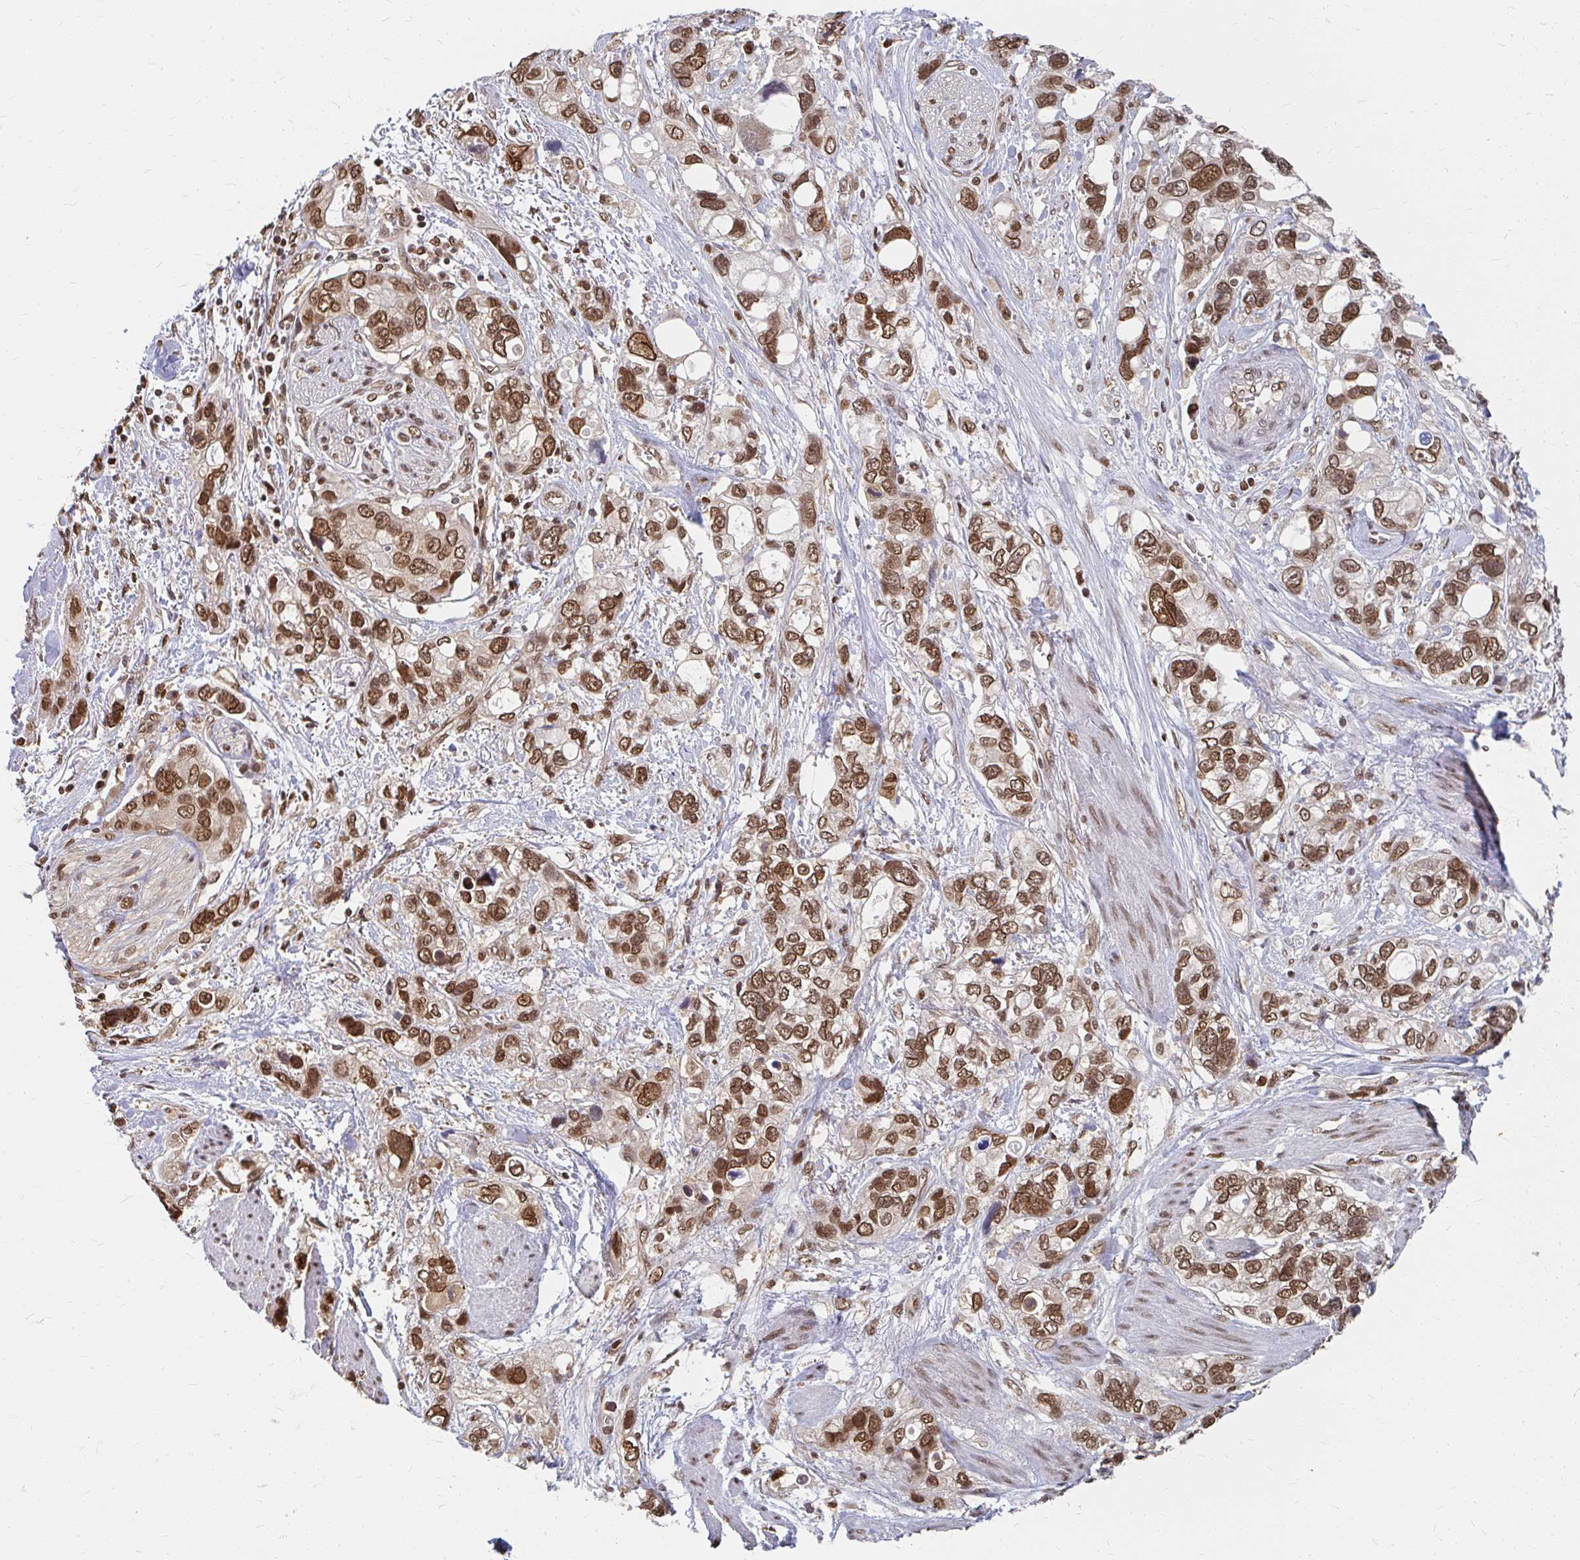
{"staining": {"intensity": "moderate", "quantity": ">75%", "location": "cytoplasmic/membranous,nuclear"}, "tissue": "stomach cancer", "cell_type": "Tumor cells", "image_type": "cancer", "snomed": [{"axis": "morphology", "description": "Adenocarcinoma, NOS"}, {"axis": "topography", "description": "Stomach, upper"}], "caption": "Immunohistochemistry image of stomach cancer stained for a protein (brown), which shows medium levels of moderate cytoplasmic/membranous and nuclear expression in about >75% of tumor cells.", "gene": "XPO1", "patient": {"sex": "female", "age": 81}}